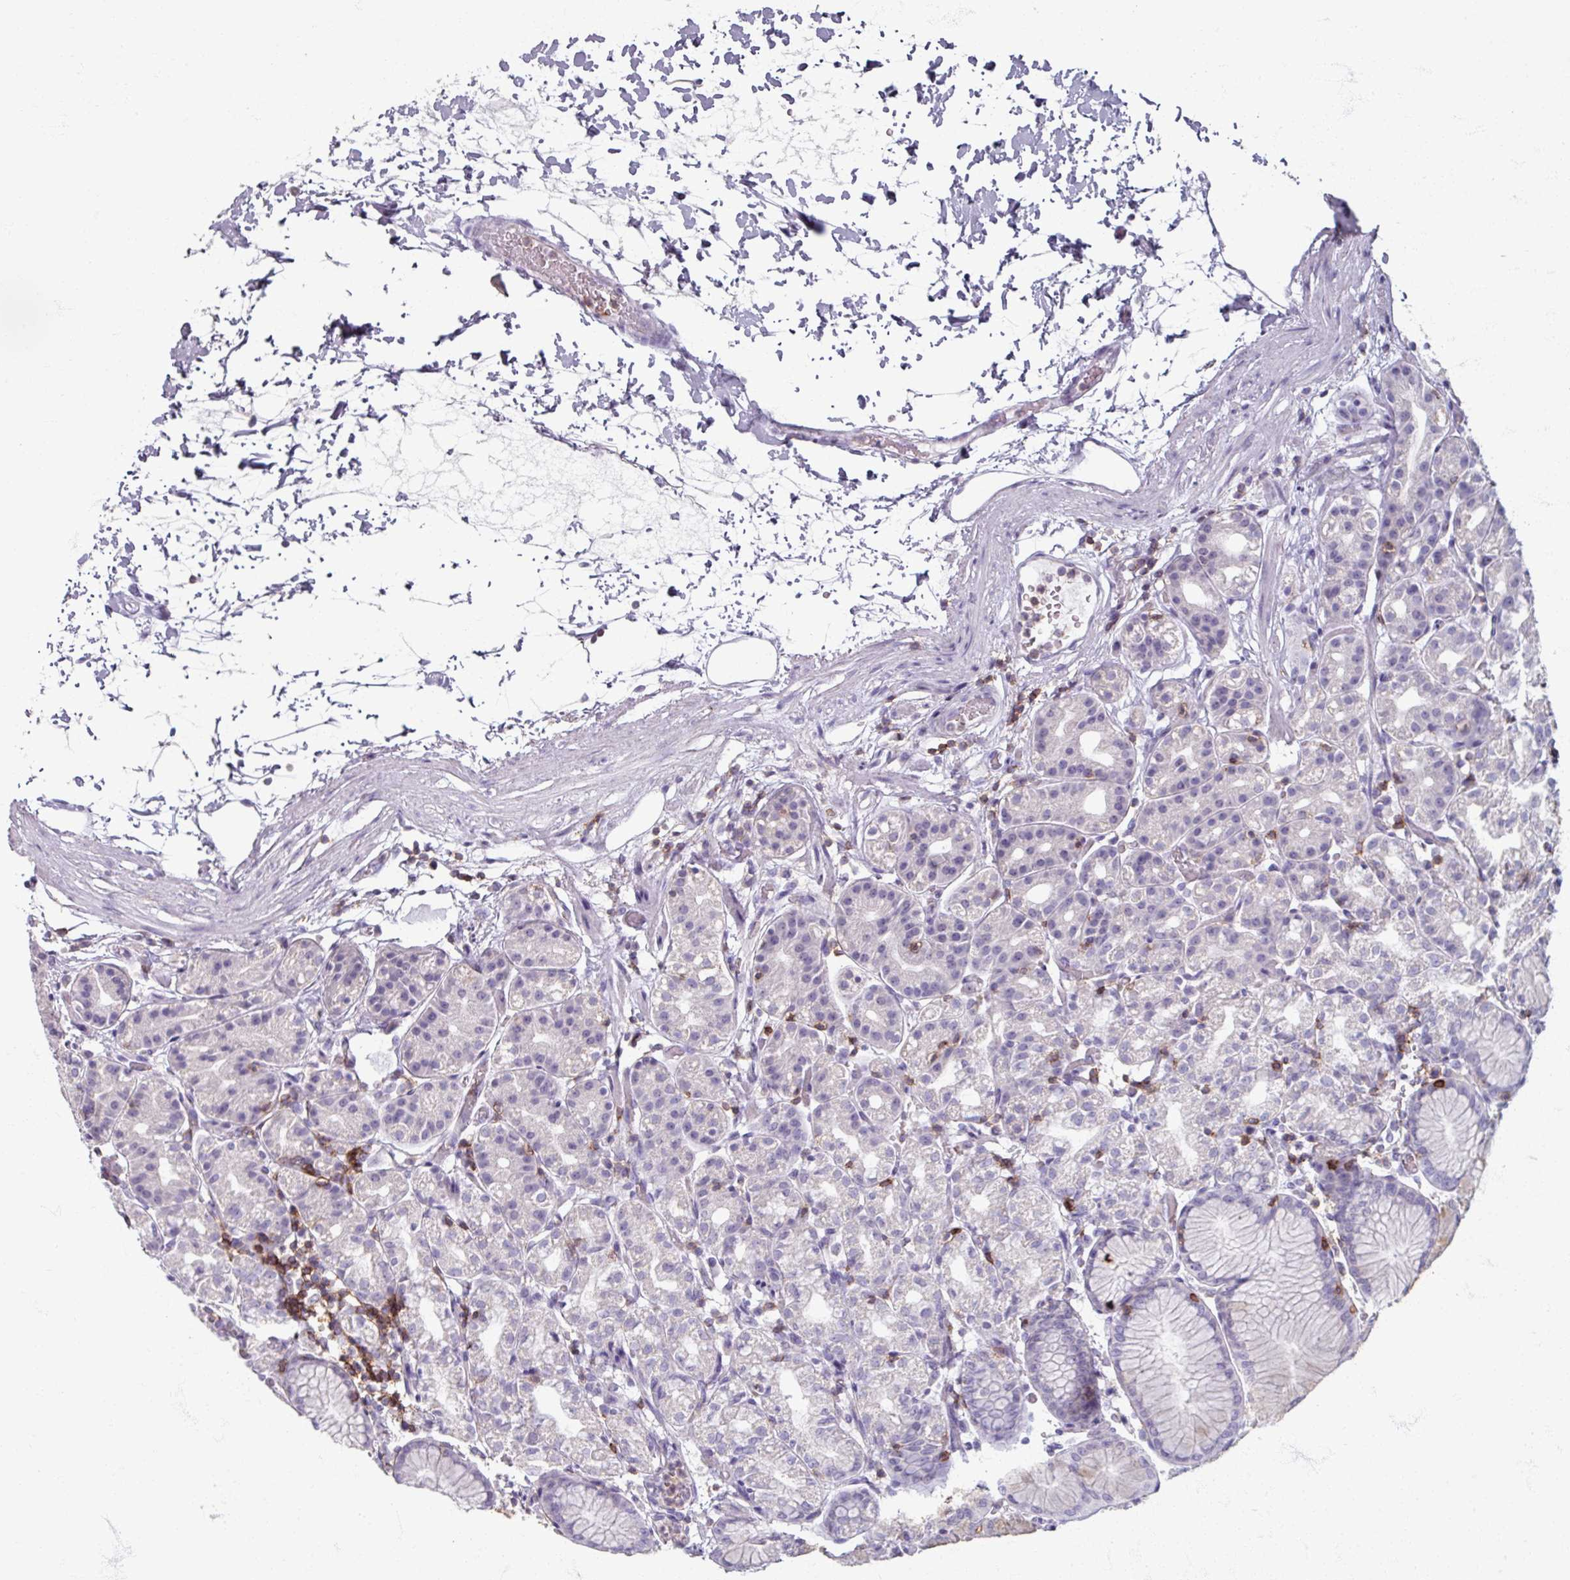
{"staining": {"intensity": "negative", "quantity": "none", "location": "none"}, "tissue": "stomach", "cell_type": "Glandular cells", "image_type": "normal", "snomed": [{"axis": "morphology", "description": "Normal tissue, NOS"}, {"axis": "topography", "description": "Stomach"}], "caption": "Photomicrograph shows no protein positivity in glandular cells of normal stomach. (DAB (3,3'-diaminobenzidine) IHC visualized using brightfield microscopy, high magnification).", "gene": "PTPRC", "patient": {"sex": "female", "age": 57}}